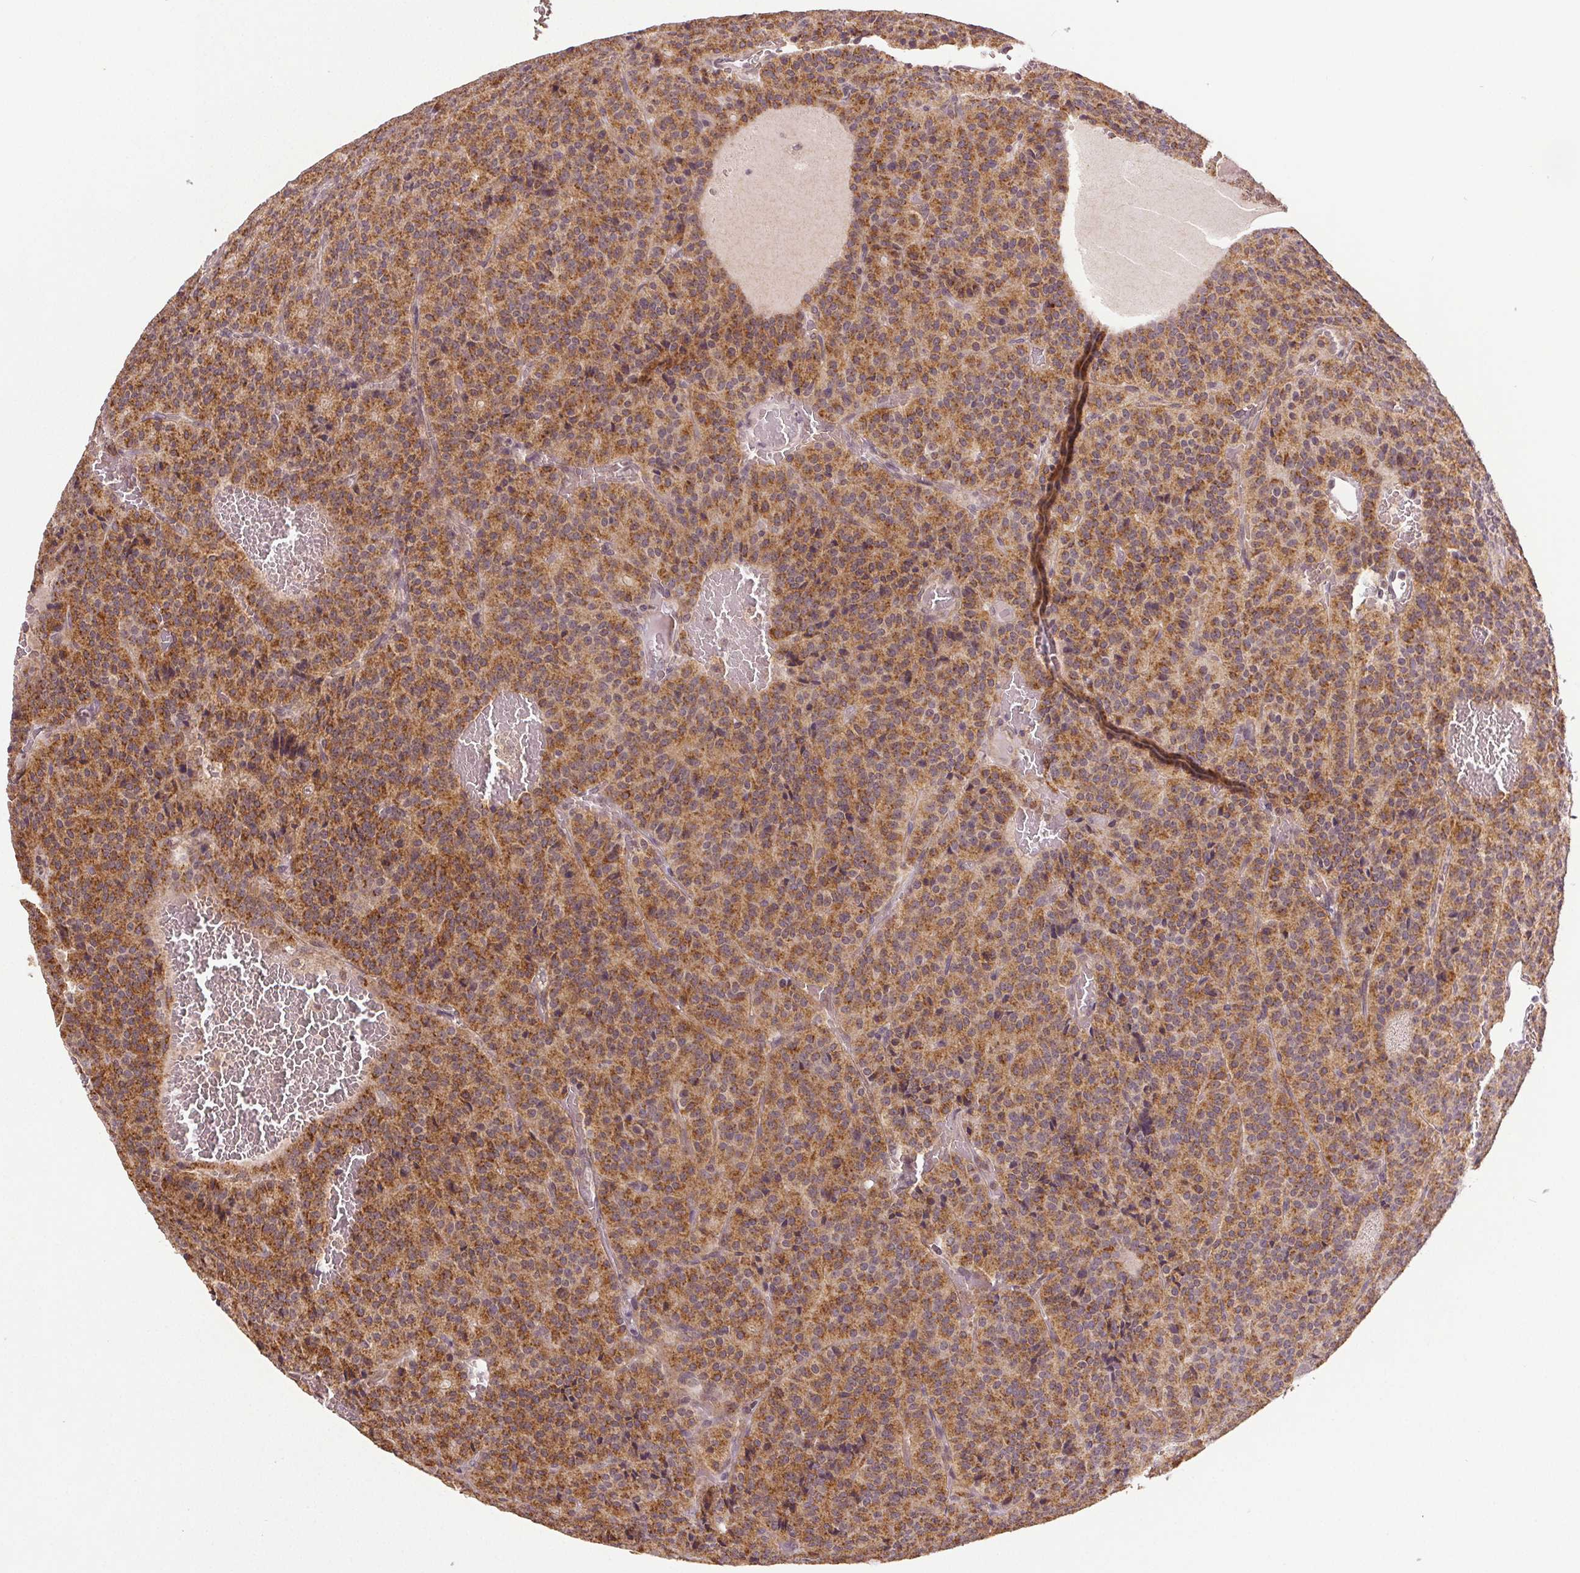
{"staining": {"intensity": "moderate", "quantity": ">75%", "location": "cytoplasmic/membranous"}, "tissue": "carcinoid", "cell_type": "Tumor cells", "image_type": "cancer", "snomed": [{"axis": "morphology", "description": "Carcinoid, malignant, NOS"}, {"axis": "topography", "description": "Lung"}], "caption": "Protein staining of malignant carcinoid tissue displays moderate cytoplasmic/membranous expression in approximately >75% of tumor cells. (Brightfield microscopy of DAB IHC at high magnification).", "gene": "EPHB3", "patient": {"sex": "male", "age": 70}}